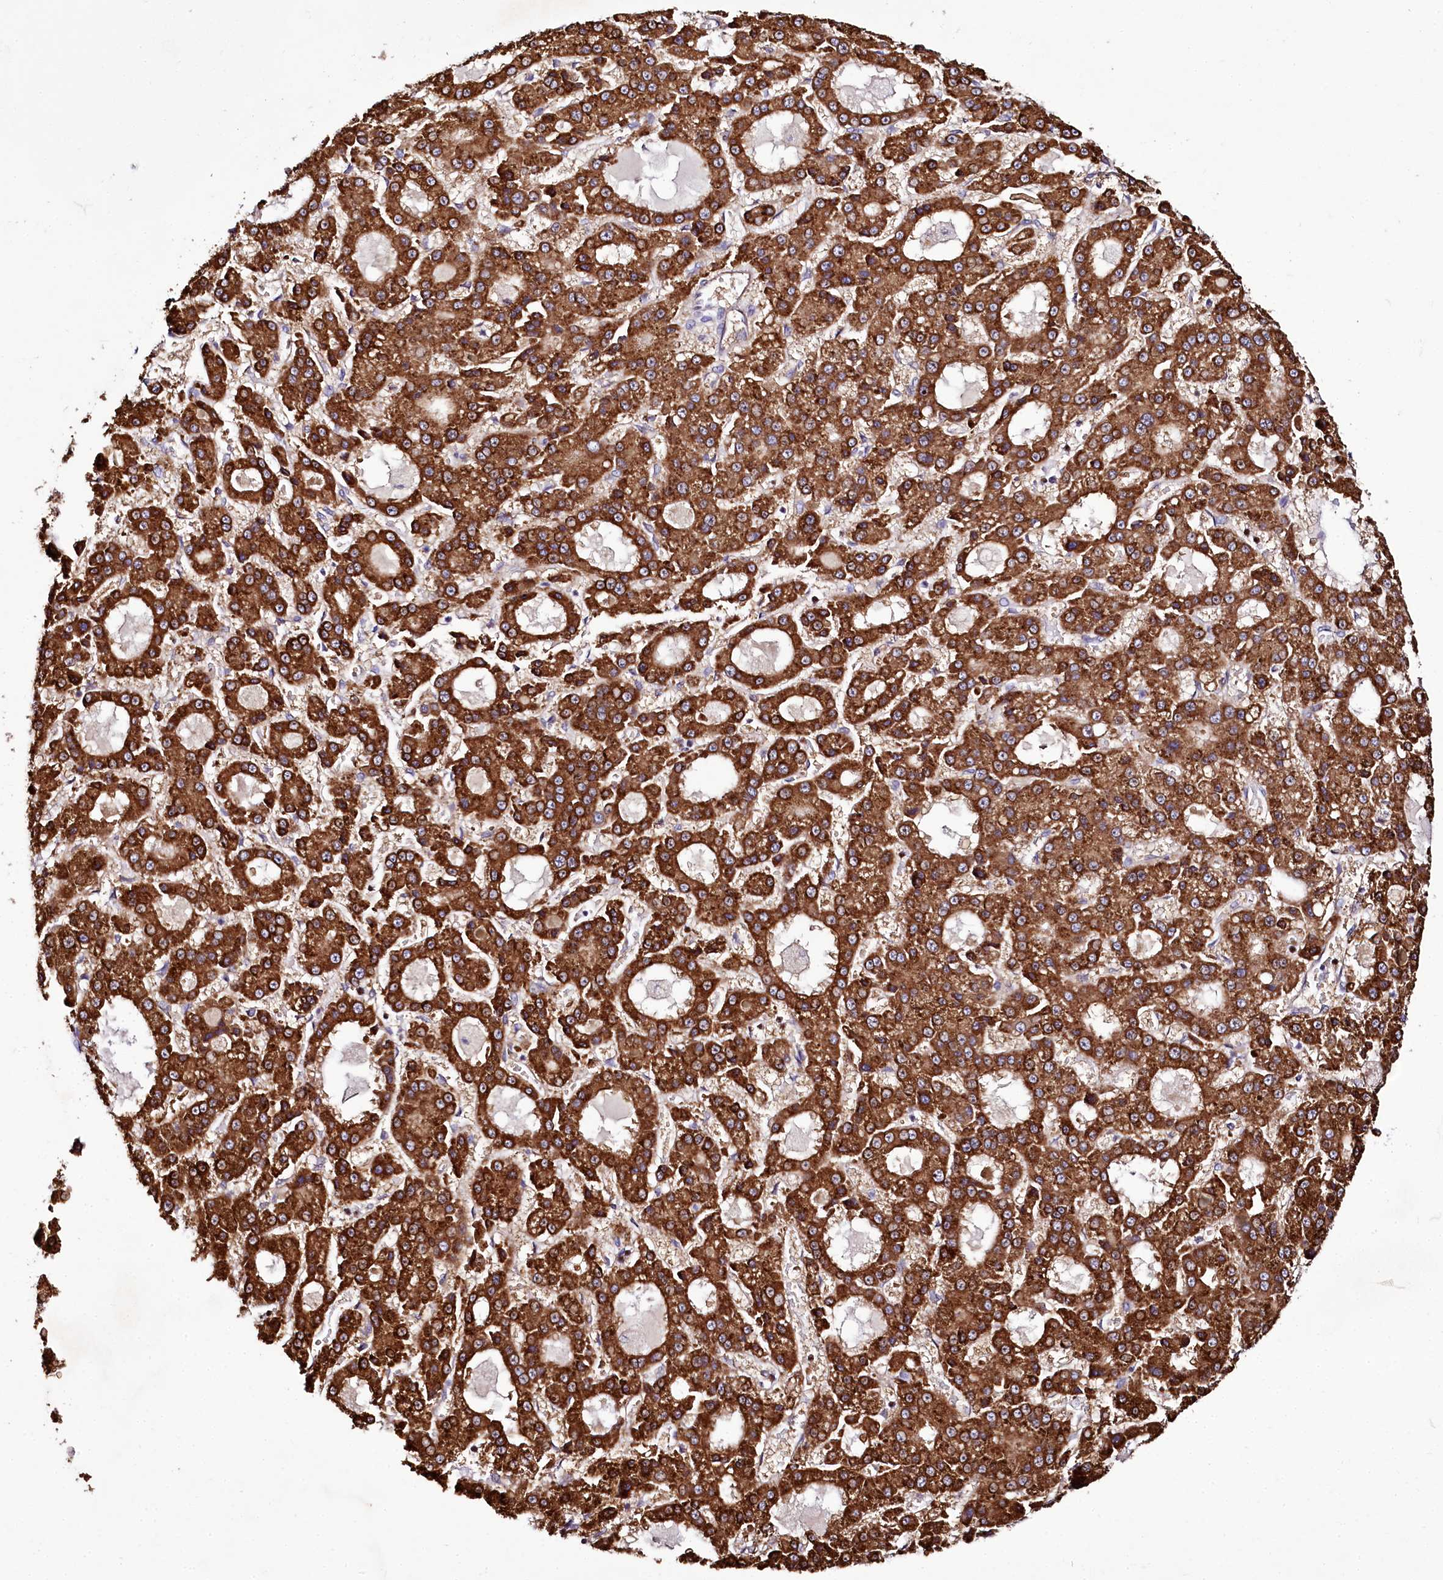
{"staining": {"intensity": "strong", "quantity": ">75%", "location": "cytoplasmic/membranous"}, "tissue": "liver cancer", "cell_type": "Tumor cells", "image_type": "cancer", "snomed": [{"axis": "morphology", "description": "Carcinoma, Hepatocellular, NOS"}, {"axis": "topography", "description": "Liver"}], "caption": "Protein expression analysis of hepatocellular carcinoma (liver) shows strong cytoplasmic/membranous expression in approximately >75% of tumor cells.", "gene": "ZC3H12C", "patient": {"sex": "male", "age": 70}}